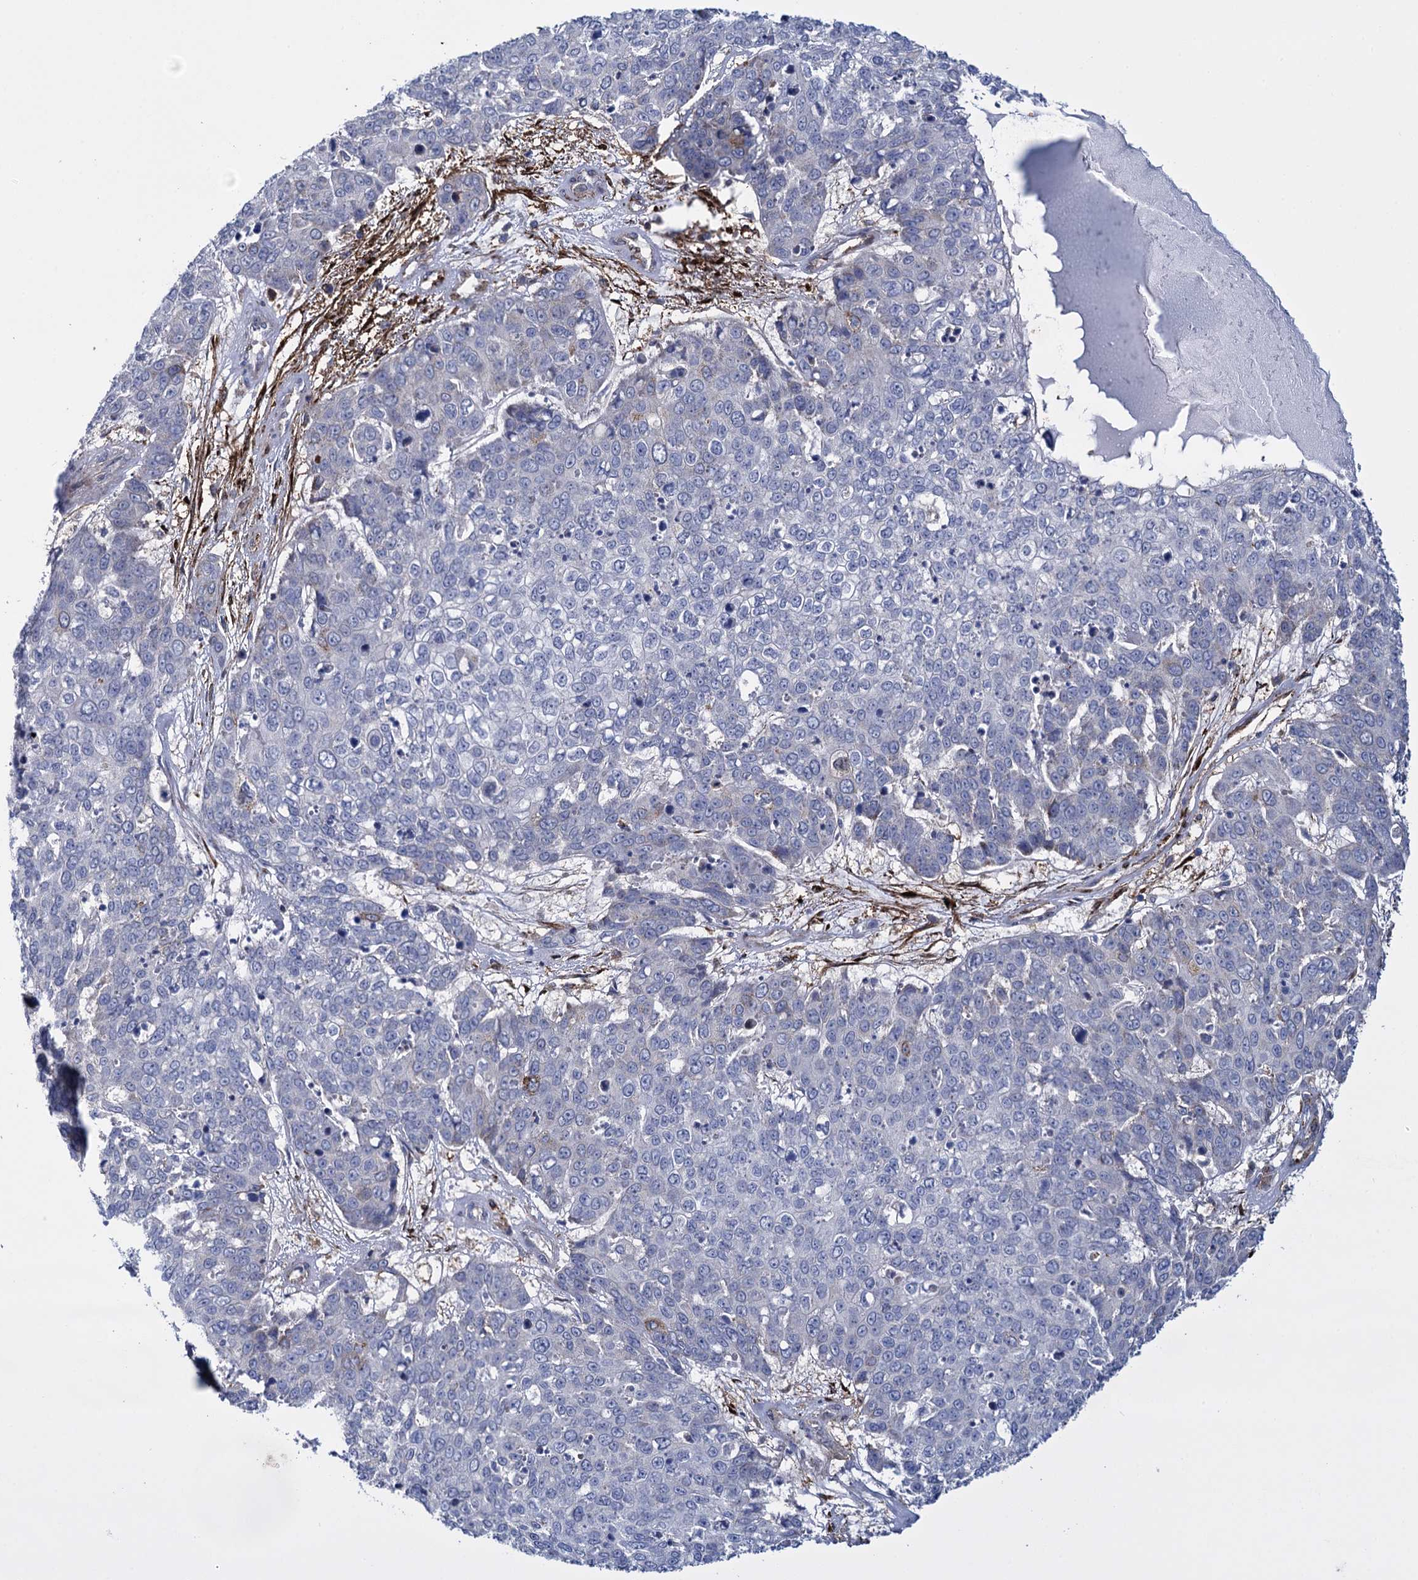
{"staining": {"intensity": "negative", "quantity": "none", "location": "none"}, "tissue": "skin cancer", "cell_type": "Tumor cells", "image_type": "cancer", "snomed": [{"axis": "morphology", "description": "Squamous cell carcinoma, NOS"}, {"axis": "topography", "description": "Skin"}], "caption": "DAB immunohistochemical staining of skin cancer exhibits no significant expression in tumor cells.", "gene": "SNCG", "patient": {"sex": "male", "age": 71}}